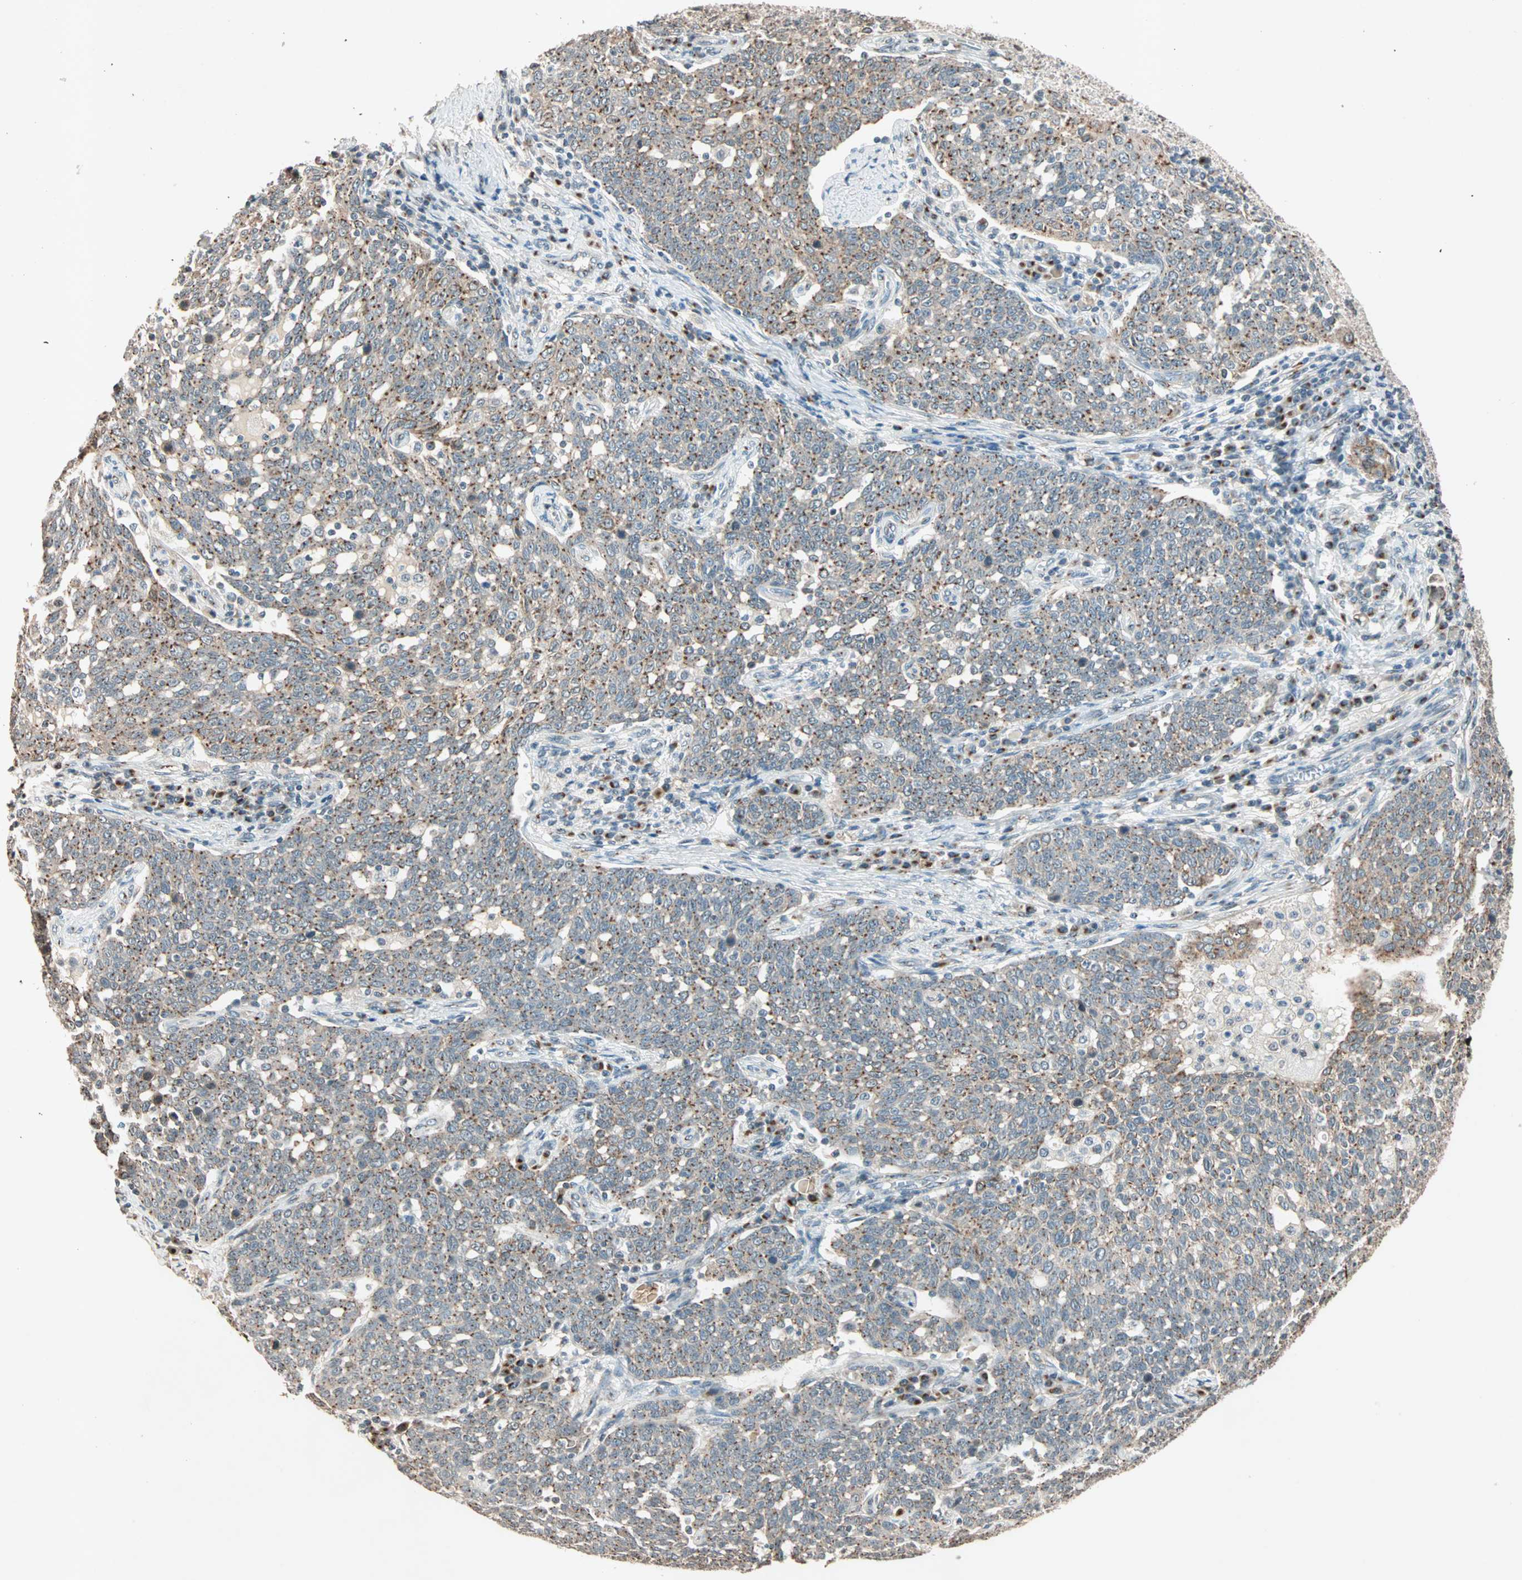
{"staining": {"intensity": "moderate", "quantity": "25%-75%", "location": "cytoplasmic/membranous"}, "tissue": "cervical cancer", "cell_type": "Tumor cells", "image_type": "cancer", "snomed": [{"axis": "morphology", "description": "Squamous cell carcinoma, NOS"}, {"axis": "topography", "description": "Cervix"}], "caption": "Cervical cancer (squamous cell carcinoma) was stained to show a protein in brown. There is medium levels of moderate cytoplasmic/membranous positivity in about 25%-75% of tumor cells.", "gene": "PRDM2", "patient": {"sex": "female", "age": 34}}